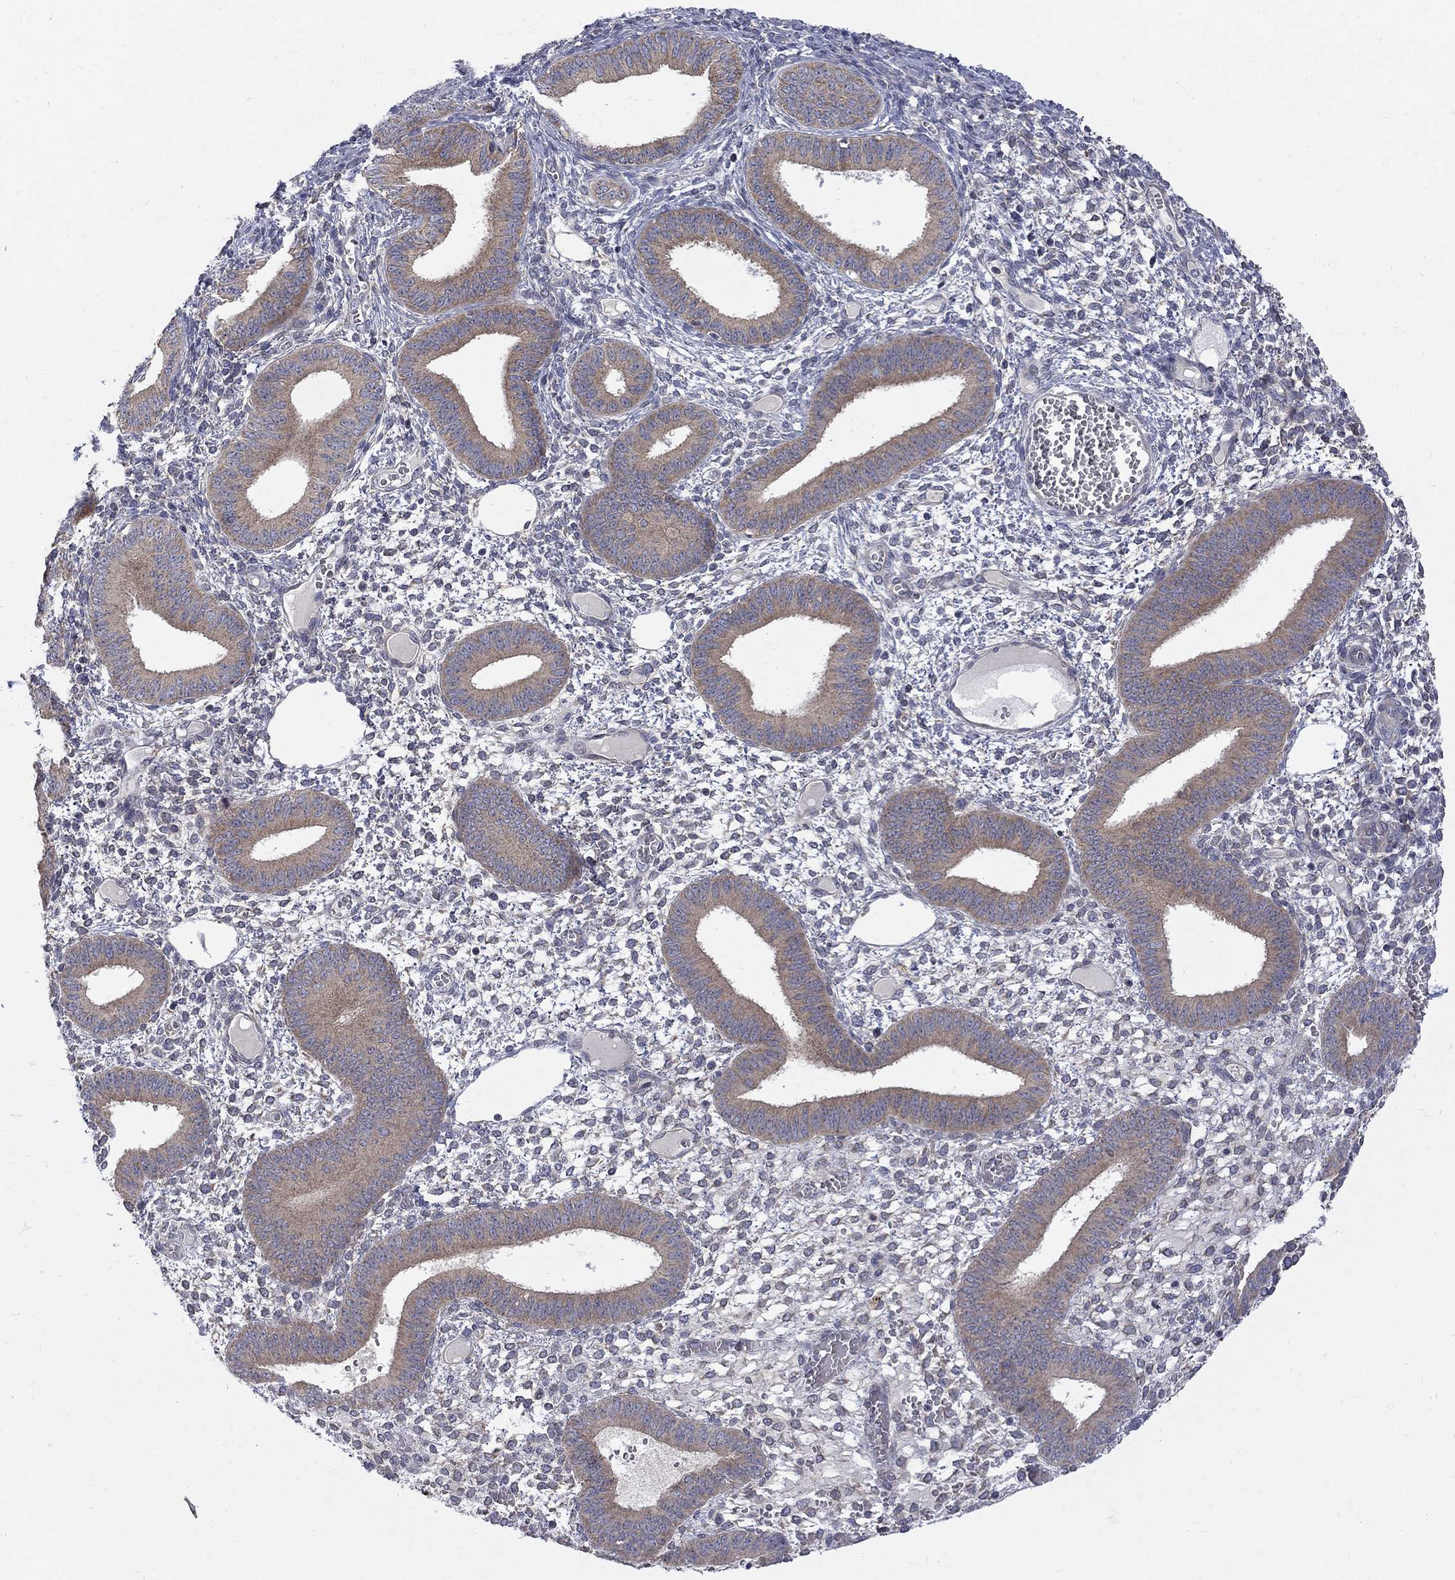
{"staining": {"intensity": "negative", "quantity": "none", "location": "none"}, "tissue": "endometrium", "cell_type": "Cells in endometrial stroma", "image_type": "normal", "snomed": [{"axis": "morphology", "description": "Normal tissue, NOS"}, {"axis": "topography", "description": "Endometrium"}], "caption": "Cells in endometrial stroma show no significant positivity in benign endometrium.", "gene": "SH2B1", "patient": {"sex": "female", "age": 42}}